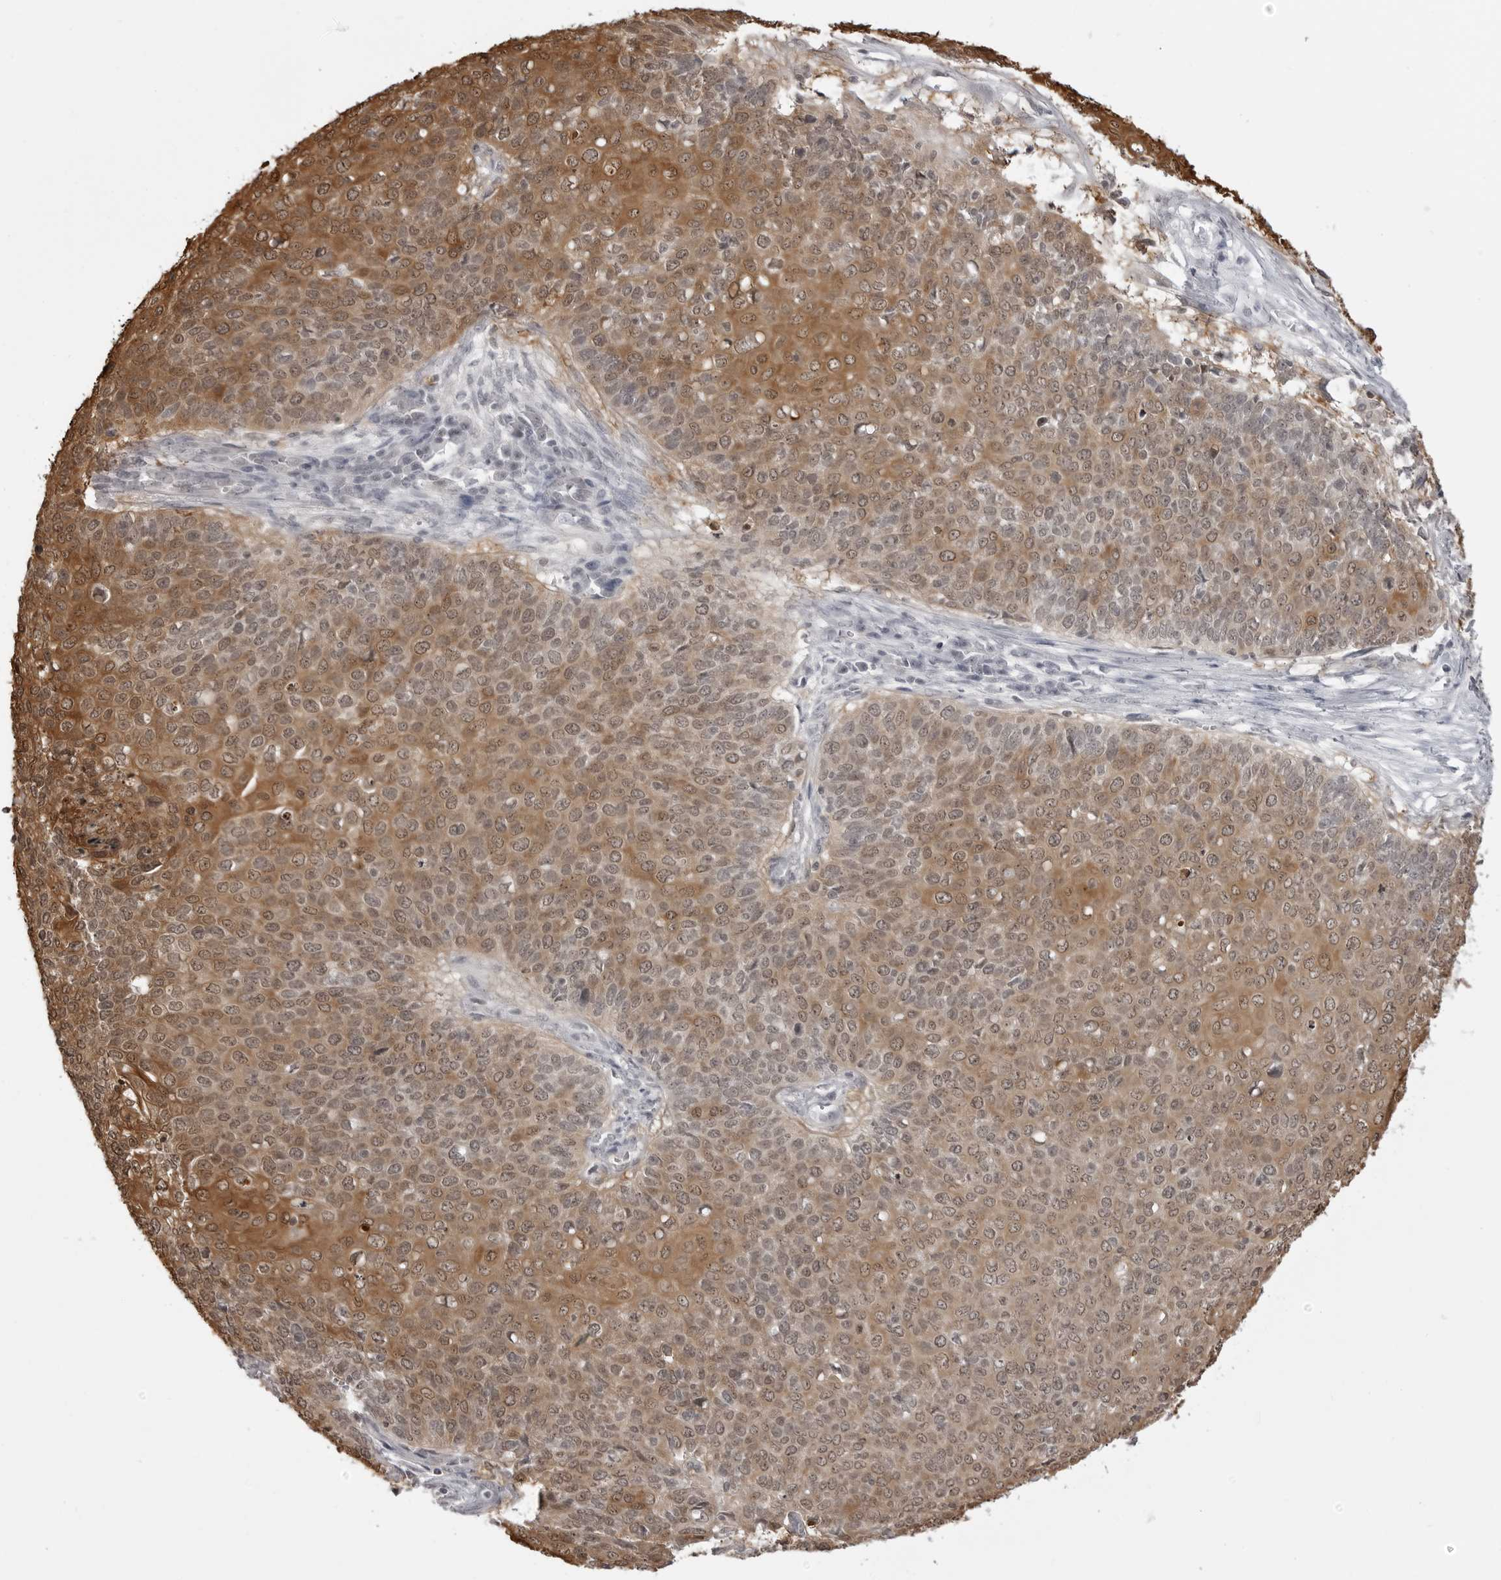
{"staining": {"intensity": "moderate", "quantity": ">75%", "location": "cytoplasmic/membranous"}, "tissue": "cervical cancer", "cell_type": "Tumor cells", "image_type": "cancer", "snomed": [{"axis": "morphology", "description": "Squamous cell carcinoma, NOS"}, {"axis": "topography", "description": "Cervix"}], "caption": "Immunohistochemical staining of human cervical squamous cell carcinoma displays medium levels of moderate cytoplasmic/membranous protein staining in approximately >75% of tumor cells.", "gene": "YWHAG", "patient": {"sex": "female", "age": 39}}